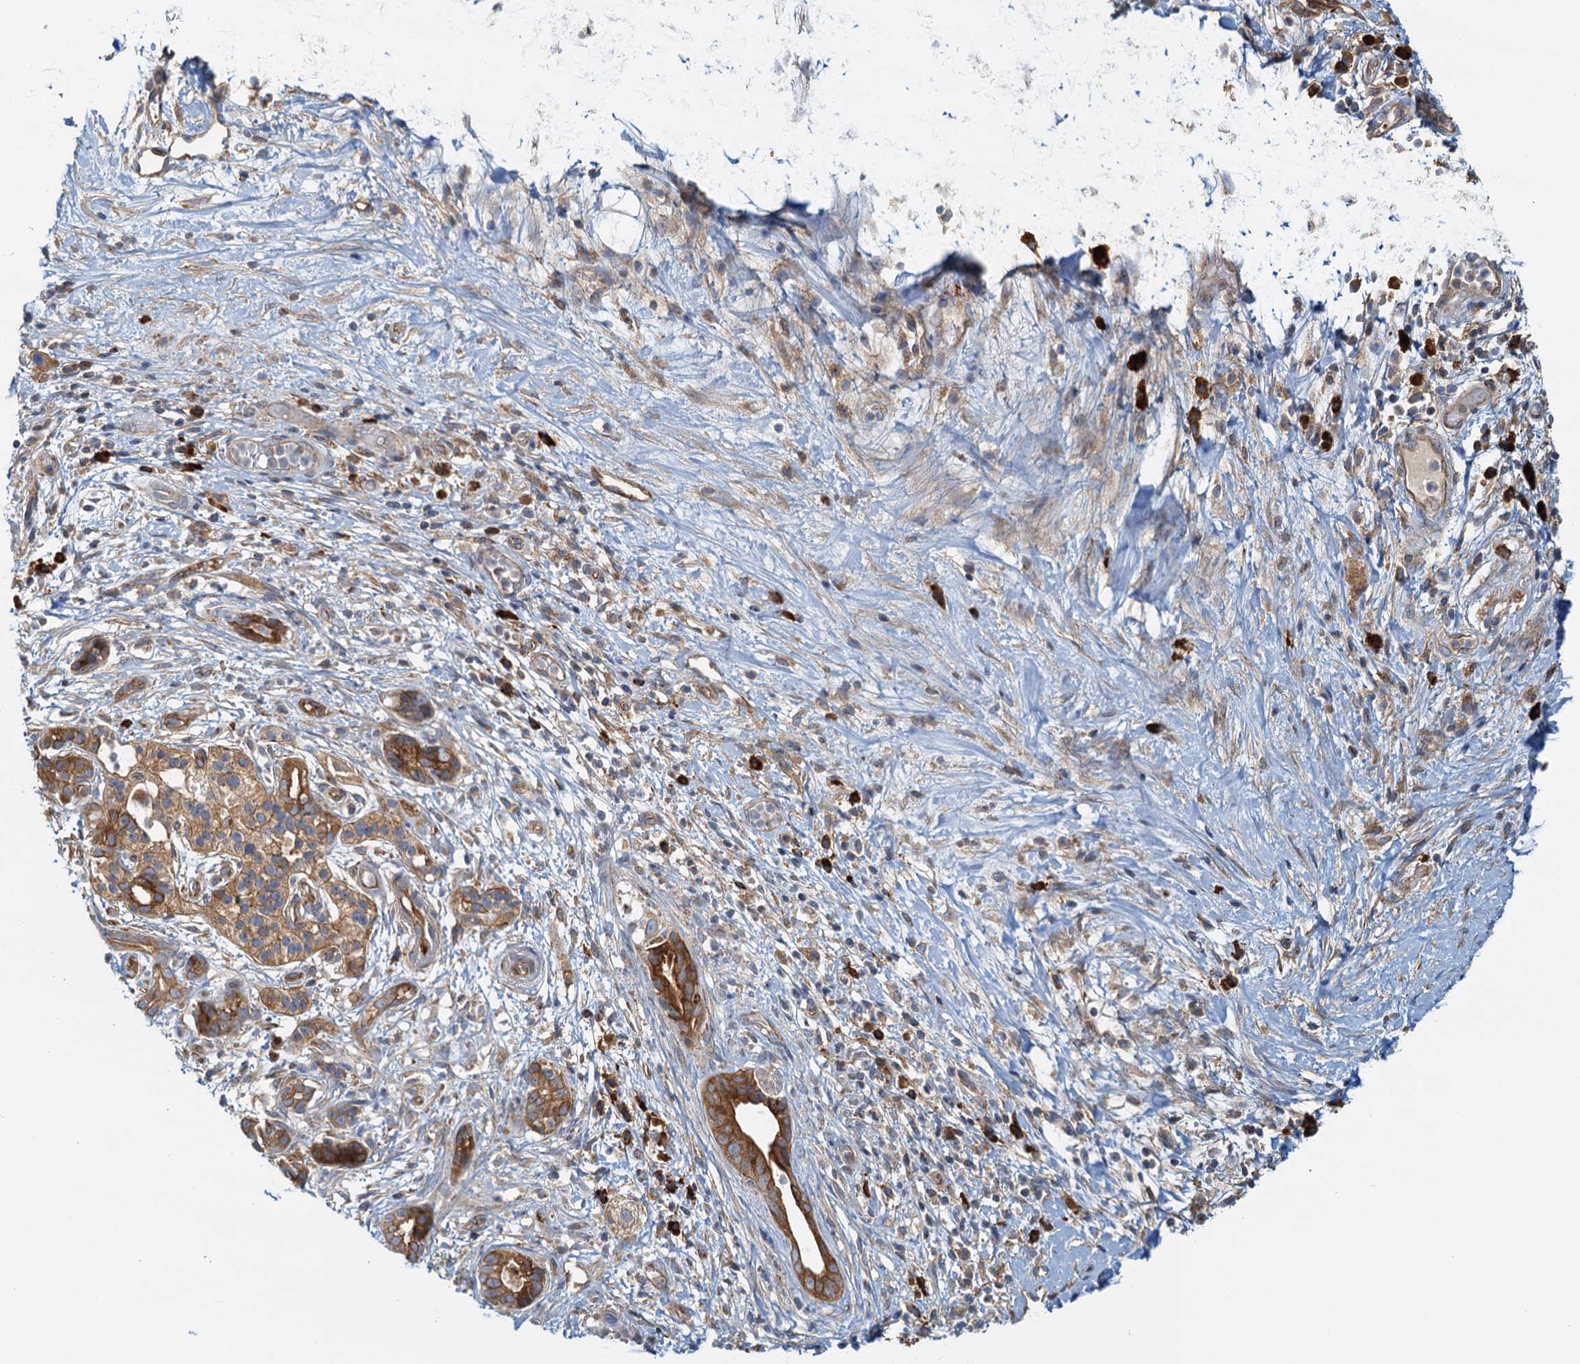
{"staining": {"intensity": "strong", "quantity": ">75%", "location": "cytoplasmic/membranous"}, "tissue": "pancreatic cancer", "cell_type": "Tumor cells", "image_type": "cancer", "snomed": [{"axis": "morphology", "description": "Adenocarcinoma, NOS"}, {"axis": "topography", "description": "Pancreas"}], "caption": "IHC histopathology image of neoplastic tissue: human pancreatic cancer stained using immunohistochemistry (IHC) reveals high levels of strong protein expression localized specifically in the cytoplasmic/membranous of tumor cells, appearing as a cytoplasmic/membranous brown color.", "gene": "NIPAL3", "patient": {"sex": "female", "age": 73}}